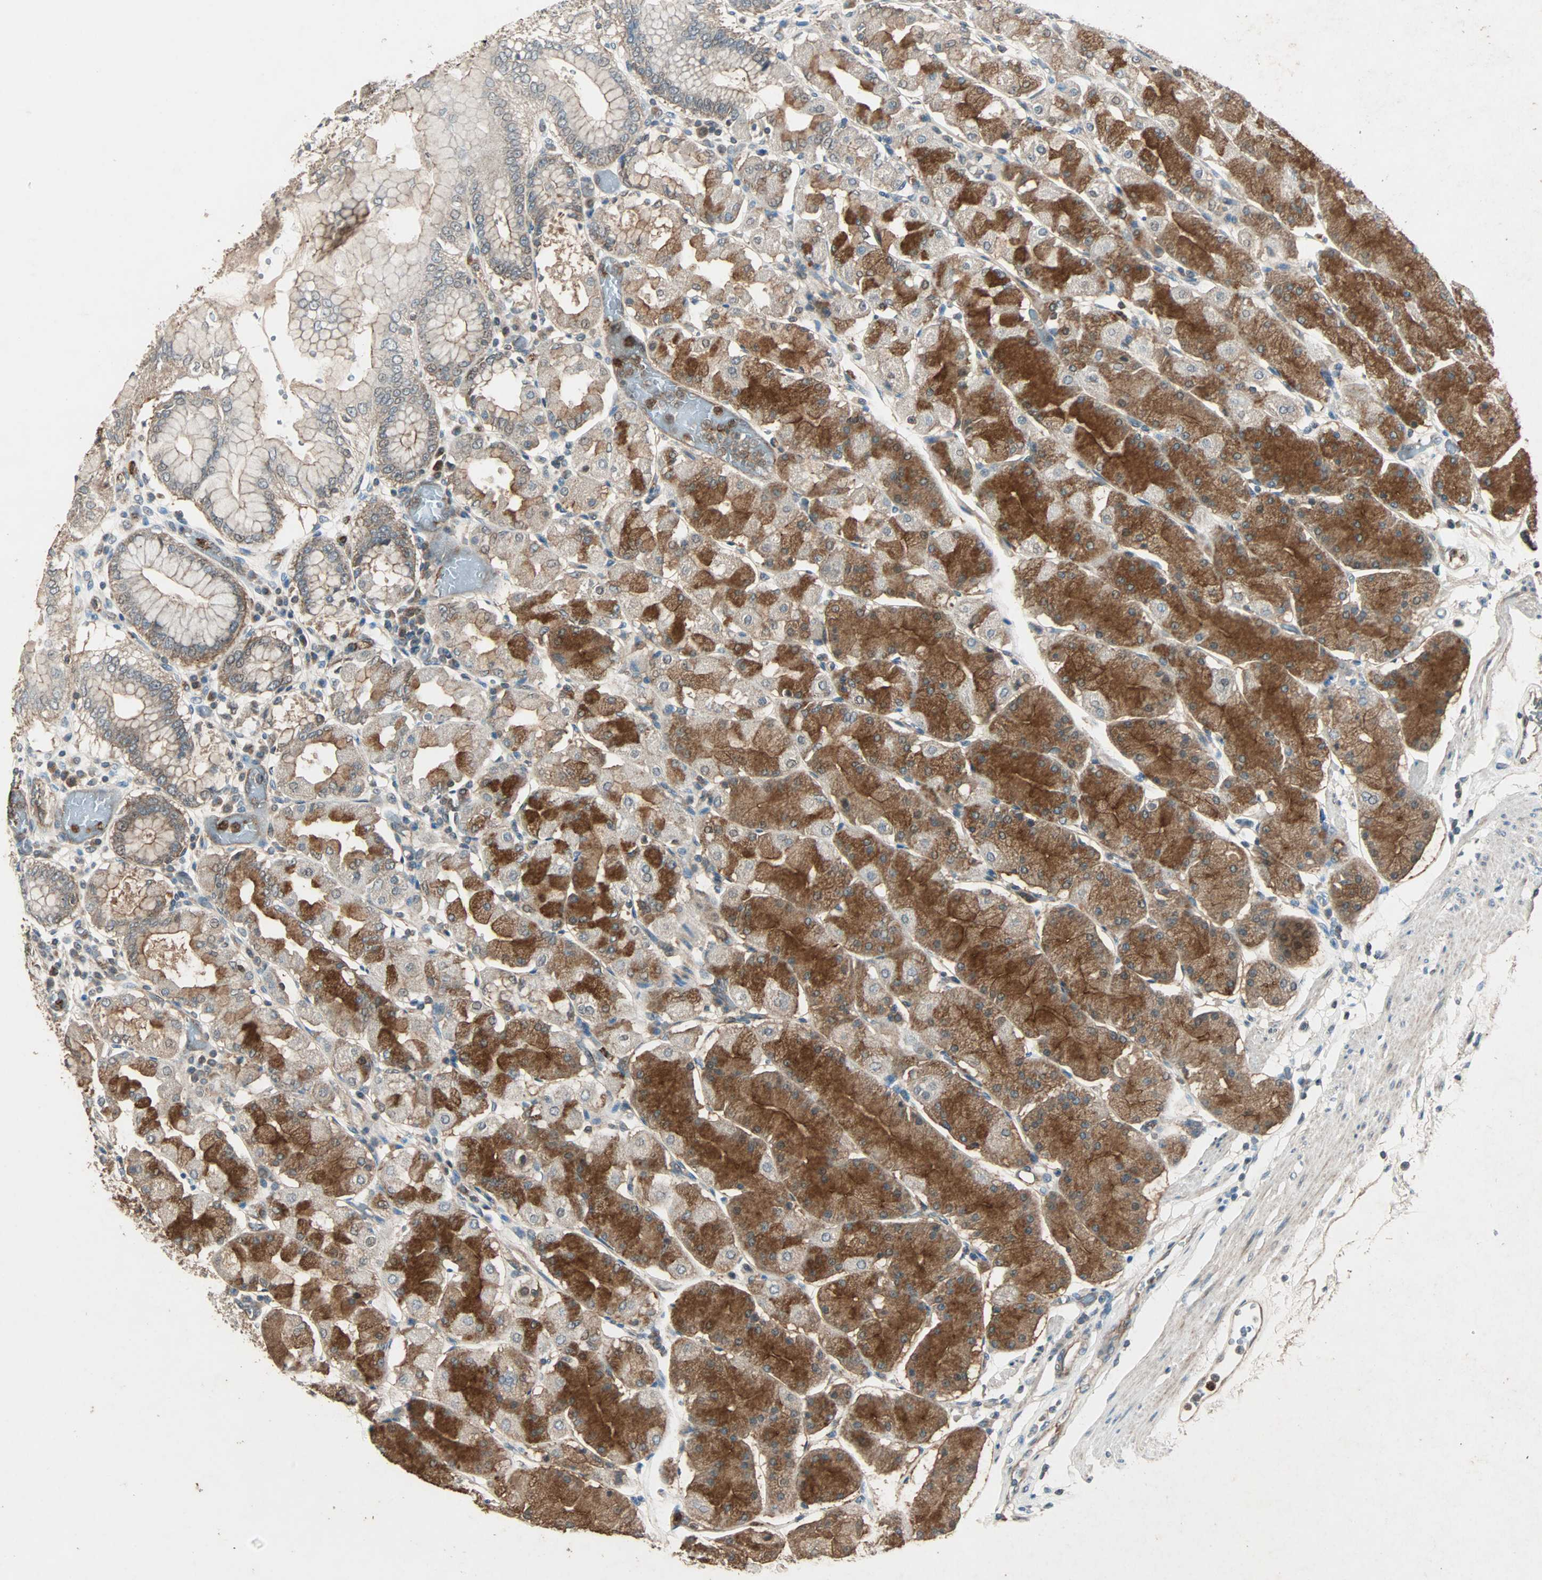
{"staining": {"intensity": "strong", "quantity": "25%-75%", "location": "cytoplasmic/membranous"}, "tissue": "stomach", "cell_type": "Glandular cells", "image_type": "normal", "snomed": [{"axis": "morphology", "description": "Normal tissue, NOS"}, {"axis": "topography", "description": "Stomach, upper"}, {"axis": "topography", "description": "Stomach"}], "caption": "Human stomach stained for a protein (brown) demonstrates strong cytoplasmic/membranous positive expression in about 25%-75% of glandular cells.", "gene": "GCK", "patient": {"sex": "male", "age": 76}}